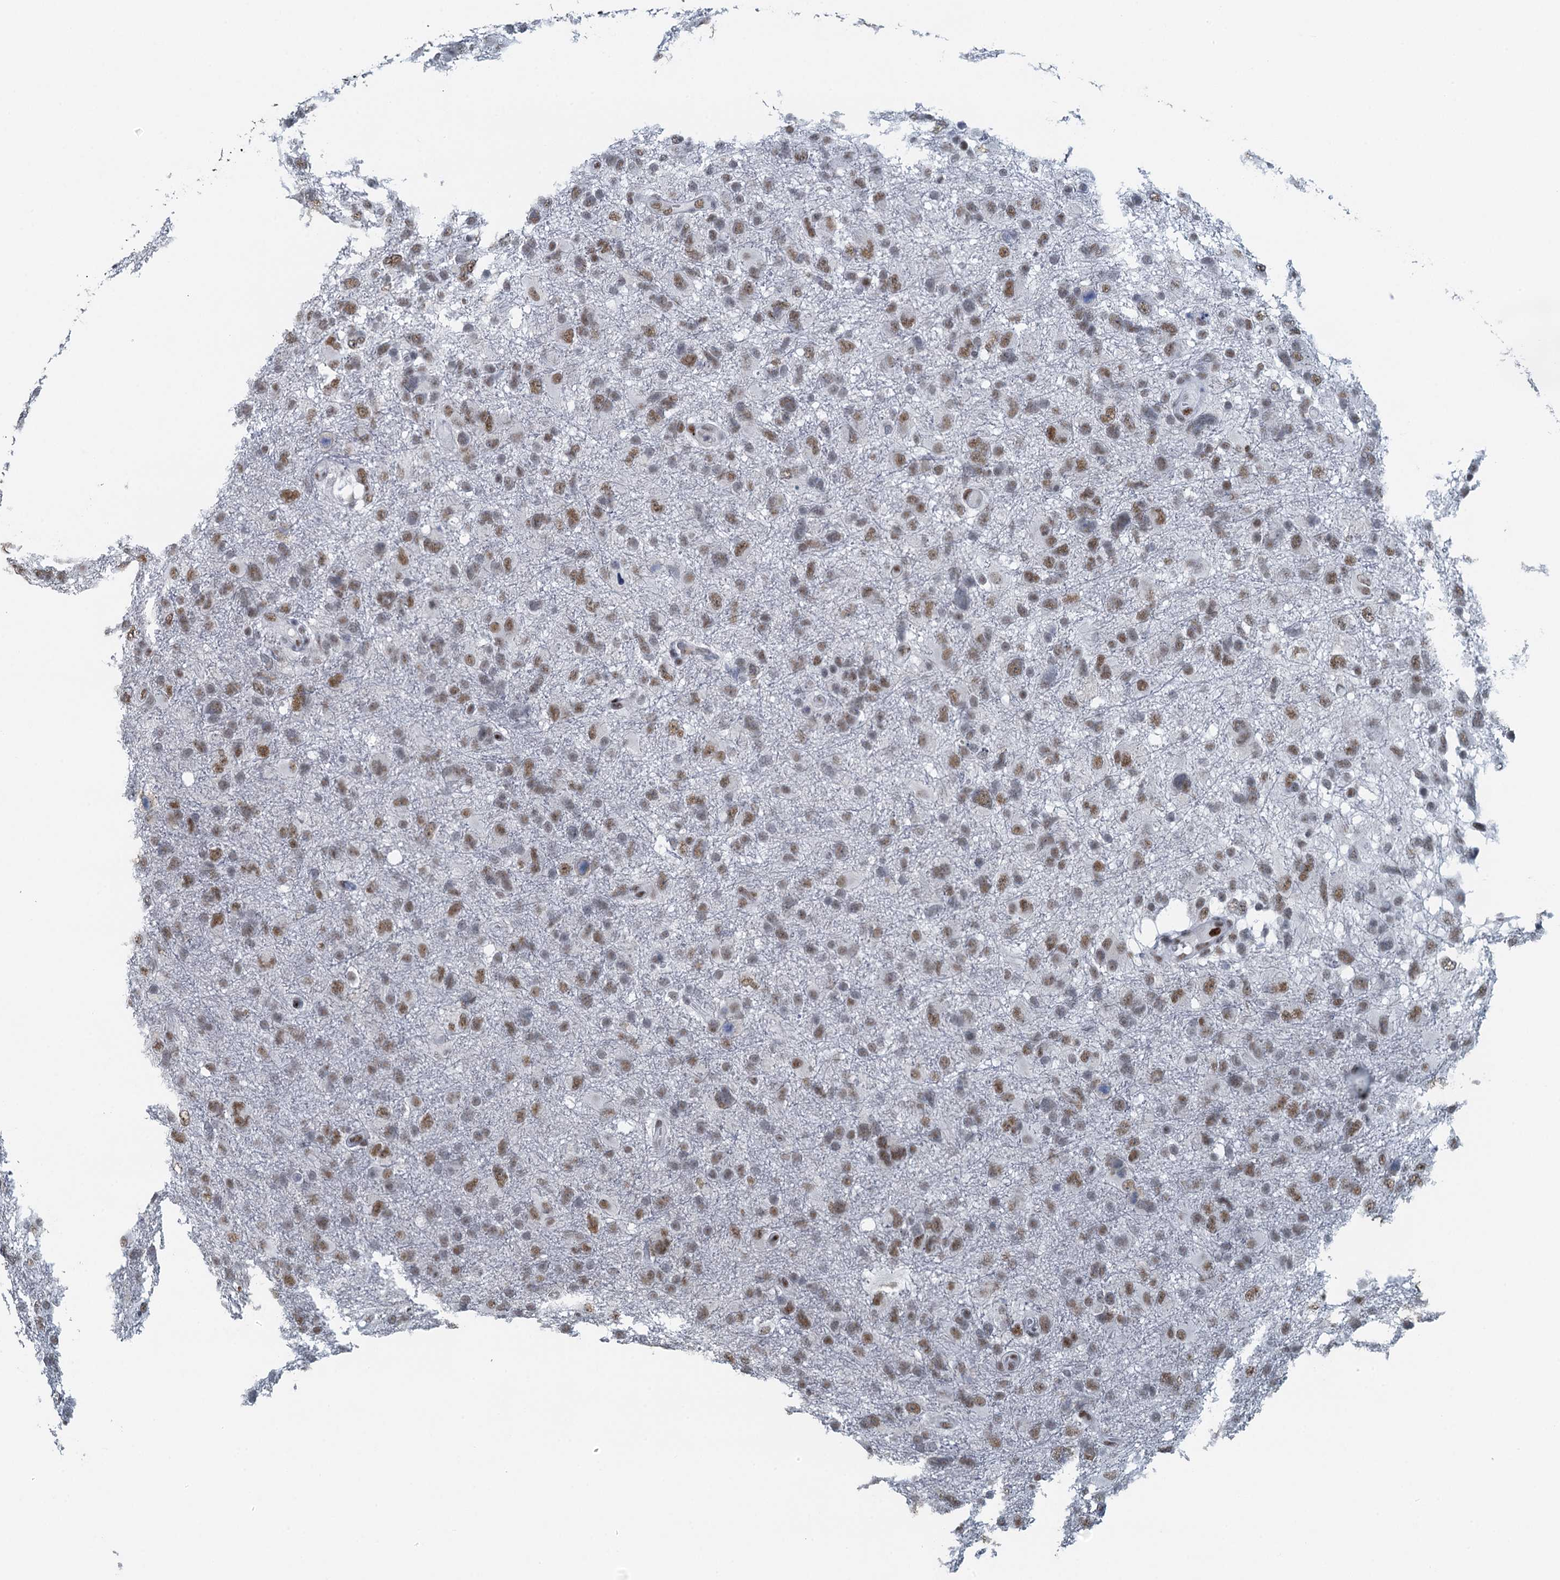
{"staining": {"intensity": "moderate", "quantity": ">75%", "location": "nuclear"}, "tissue": "glioma", "cell_type": "Tumor cells", "image_type": "cancer", "snomed": [{"axis": "morphology", "description": "Glioma, malignant, High grade"}, {"axis": "topography", "description": "Brain"}], "caption": "Human malignant glioma (high-grade) stained for a protein (brown) shows moderate nuclear positive staining in approximately >75% of tumor cells.", "gene": "TTLL9", "patient": {"sex": "male", "age": 61}}